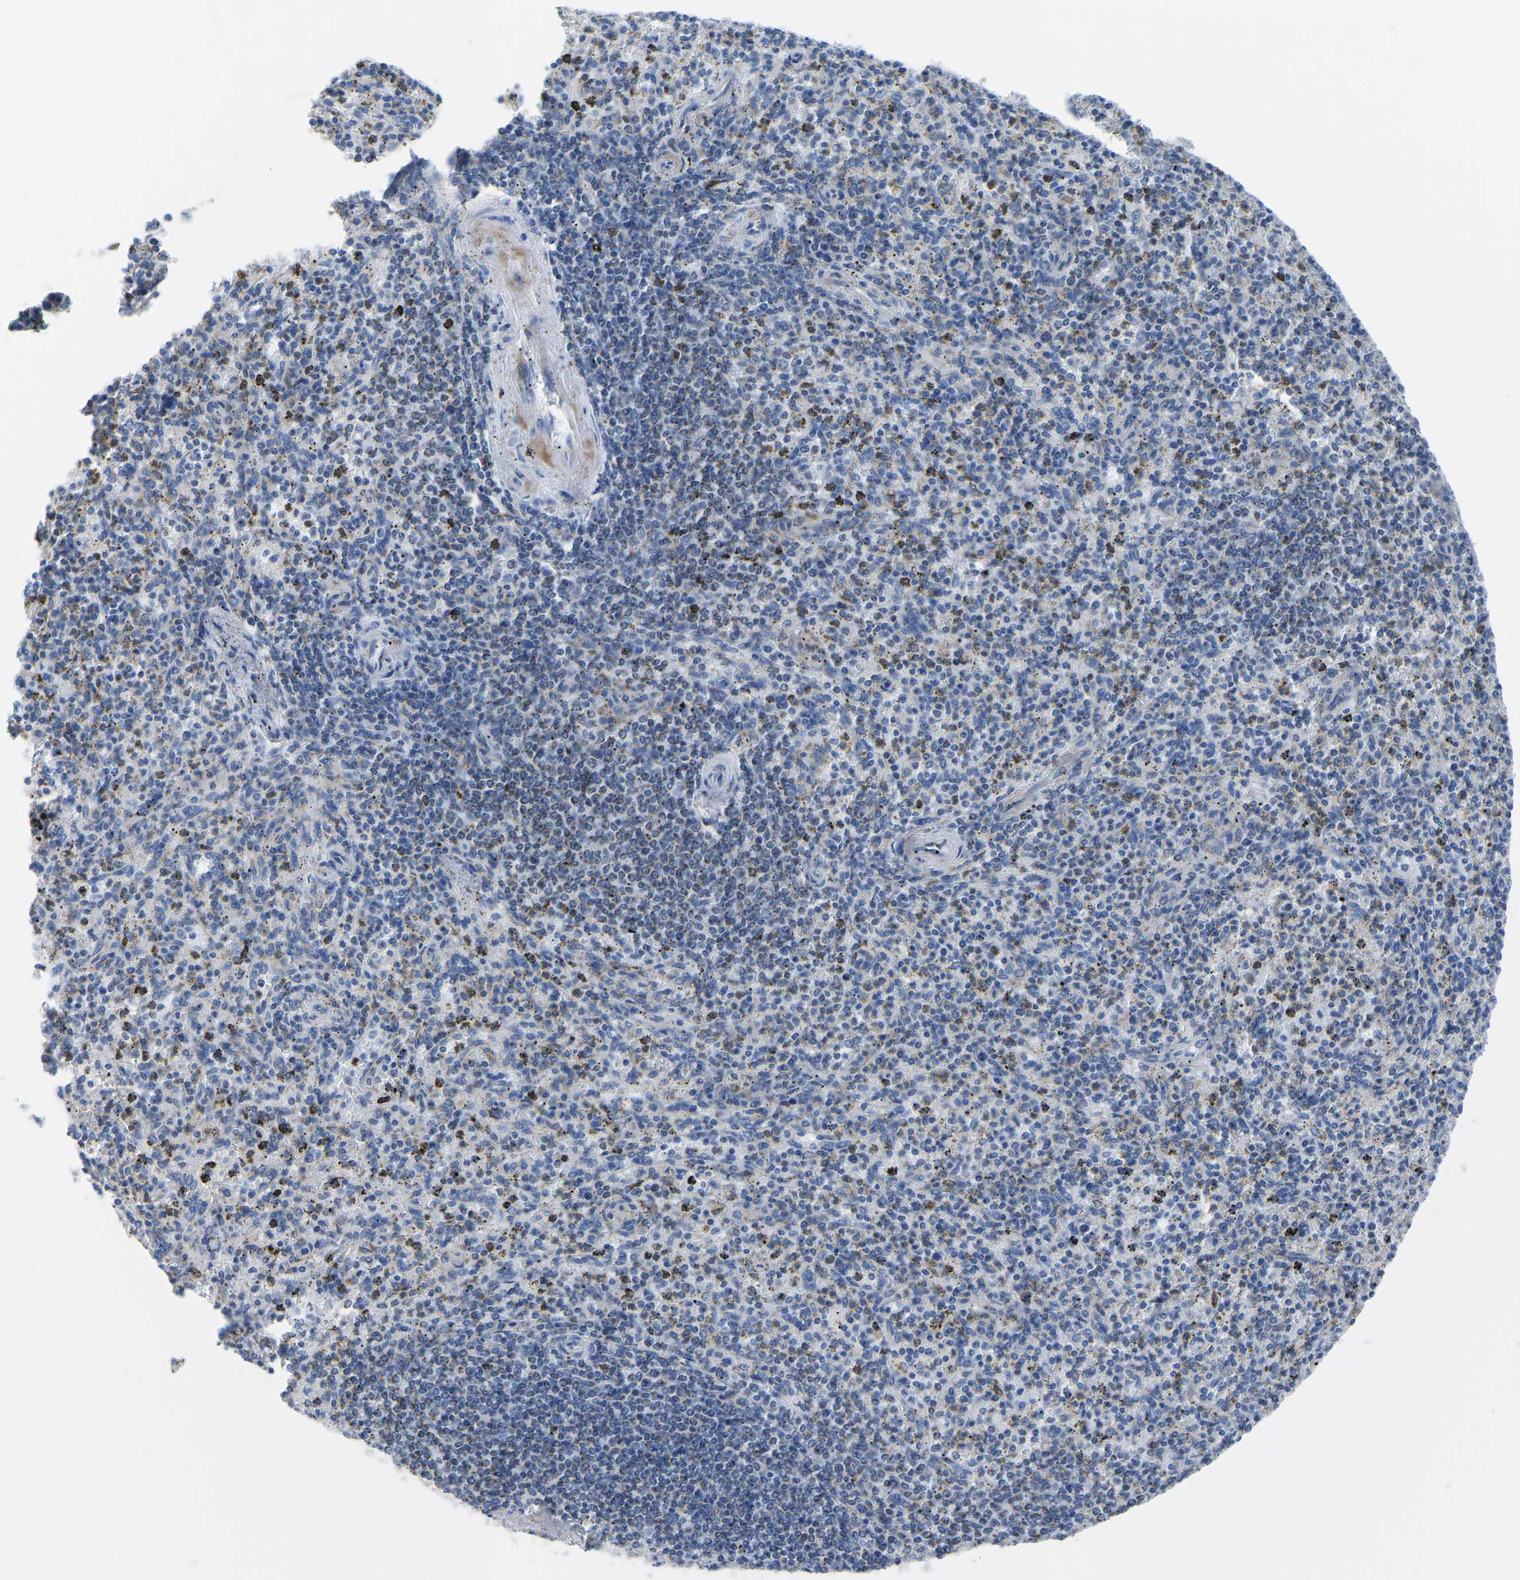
{"staining": {"intensity": "negative", "quantity": "none", "location": "none"}, "tissue": "spleen", "cell_type": "Cells in red pulp", "image_type": "normal", "snomed": [{"axis": "morphology", "description": "Normal tissue, NOS"}, {"axis": "topography", "description": "Spleen"}], "caption": "DAB (3,3'-diaminobenzidine) immunohistochemical staining of benign spleen displays no significant positivity in cells in red pulp. The staining is performed using DAB (3,3'-diaminobenzidine) brown chromogen with nuclei counter-stained in using hematoxylin.", "gene": "ETFA", "patient": {"sex": "male", "age": 72}}